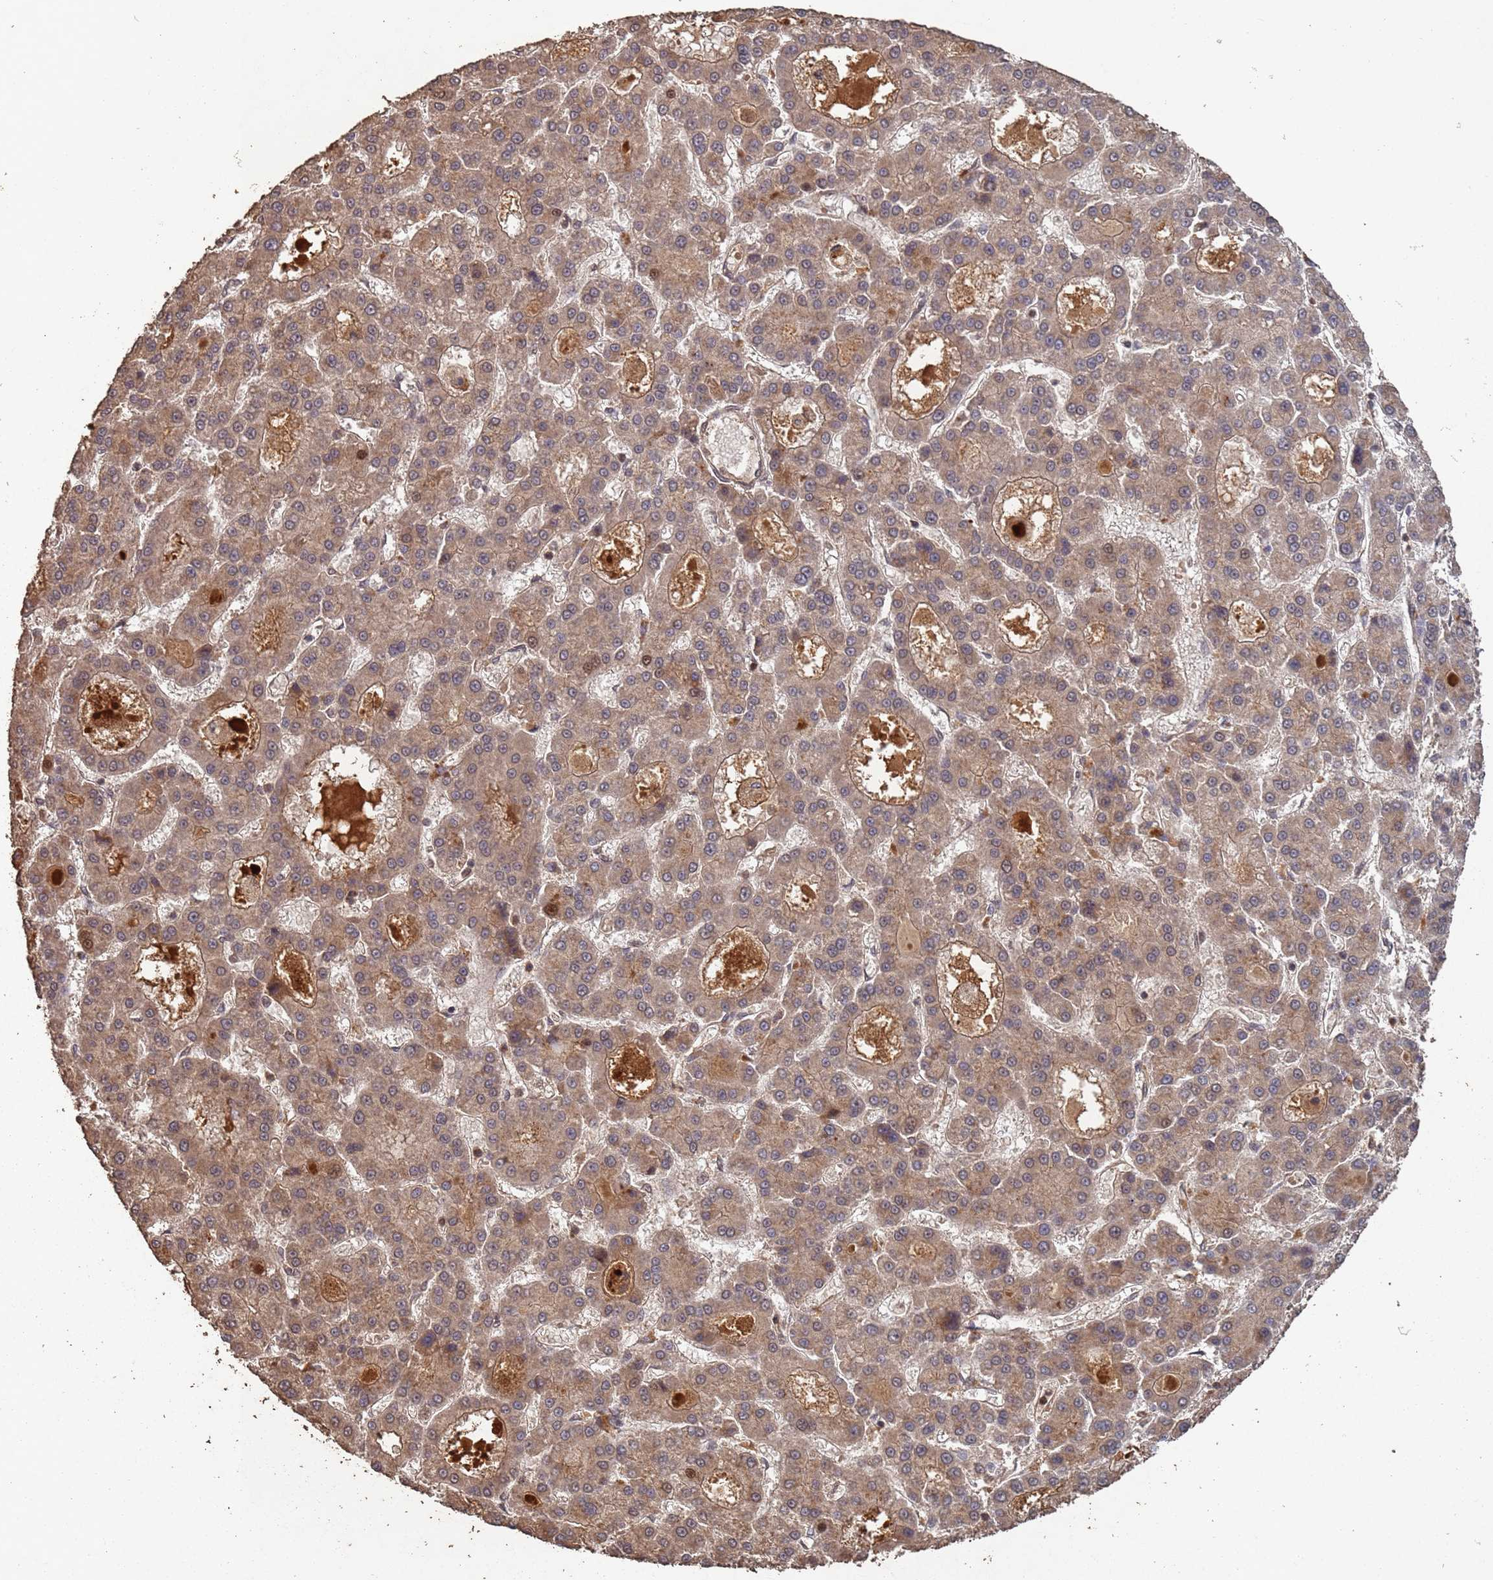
{"staining": {"intensity": "moderate", "quantity": ">75%", "location": "cytoplasmic/membranous"}, "tissue": "liver cancer", "cell_type": "Tumor cells", "image_type": "cancer", "snomed": [{"axis": "morphology", "description": "Carcinoma, Hepatocellular, NOS"}, {"axis": "topography", "description": "Liver"}], "caption": "Immunohistochemistry (IHC) image of neoplastic tissue: human liver cancer (hepatocellular carcinoma) stained using immunohistochemistry shows medium levels of moderate protein expression localized specifically in the cytoplasmic/membranous of tumor cells, appearing as a cytoplasmic/membranous brown color.", "gene": "FRAT1", "patient": {"sex": "male", "age": 70}}